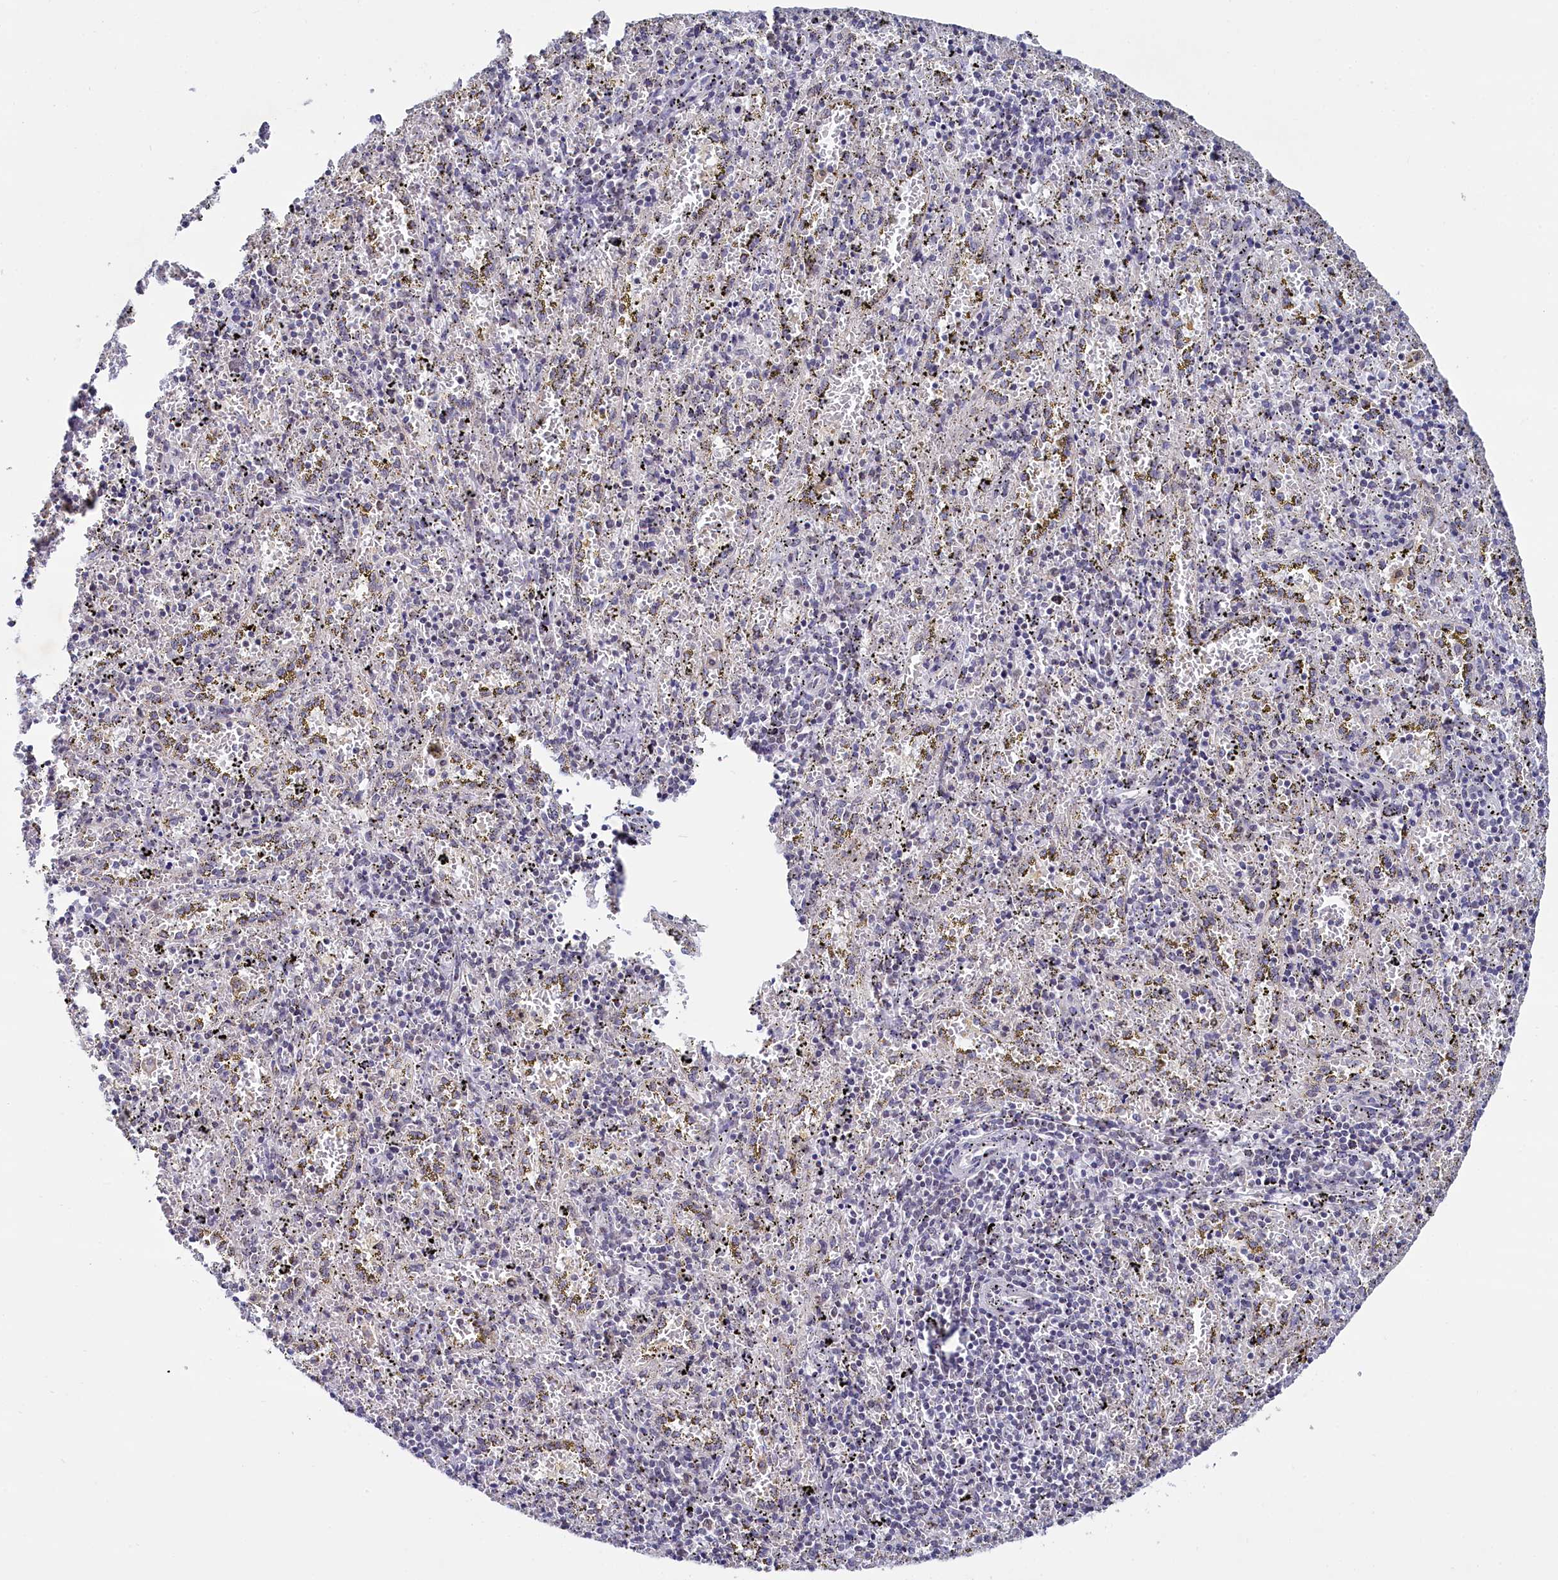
{"staining": {"intensity": "negative", "quantity": "none", "location": "none"}, "tissue": "spleen", "cell_type": "Cells in red pulp", "image_type": "normal", "snomed": [{"axis": "morphology", "description": "Normal tissue, NOS"}, {"axis": "topography", "description": "Spleen"}], "caption": "This is a histopathology image of IHC staining of unremarkable spleen, which shows no positivity in cells in red pulp. The staining was performed using DAB (3,3'-diaminobenzidine) to visualize the protein expression in brown, while the nuclei were stained in blue with hematoxylin (Magnification: 20x).", "gene": "PPHLN1", "patient": {"sex": "male", "age": 11}}